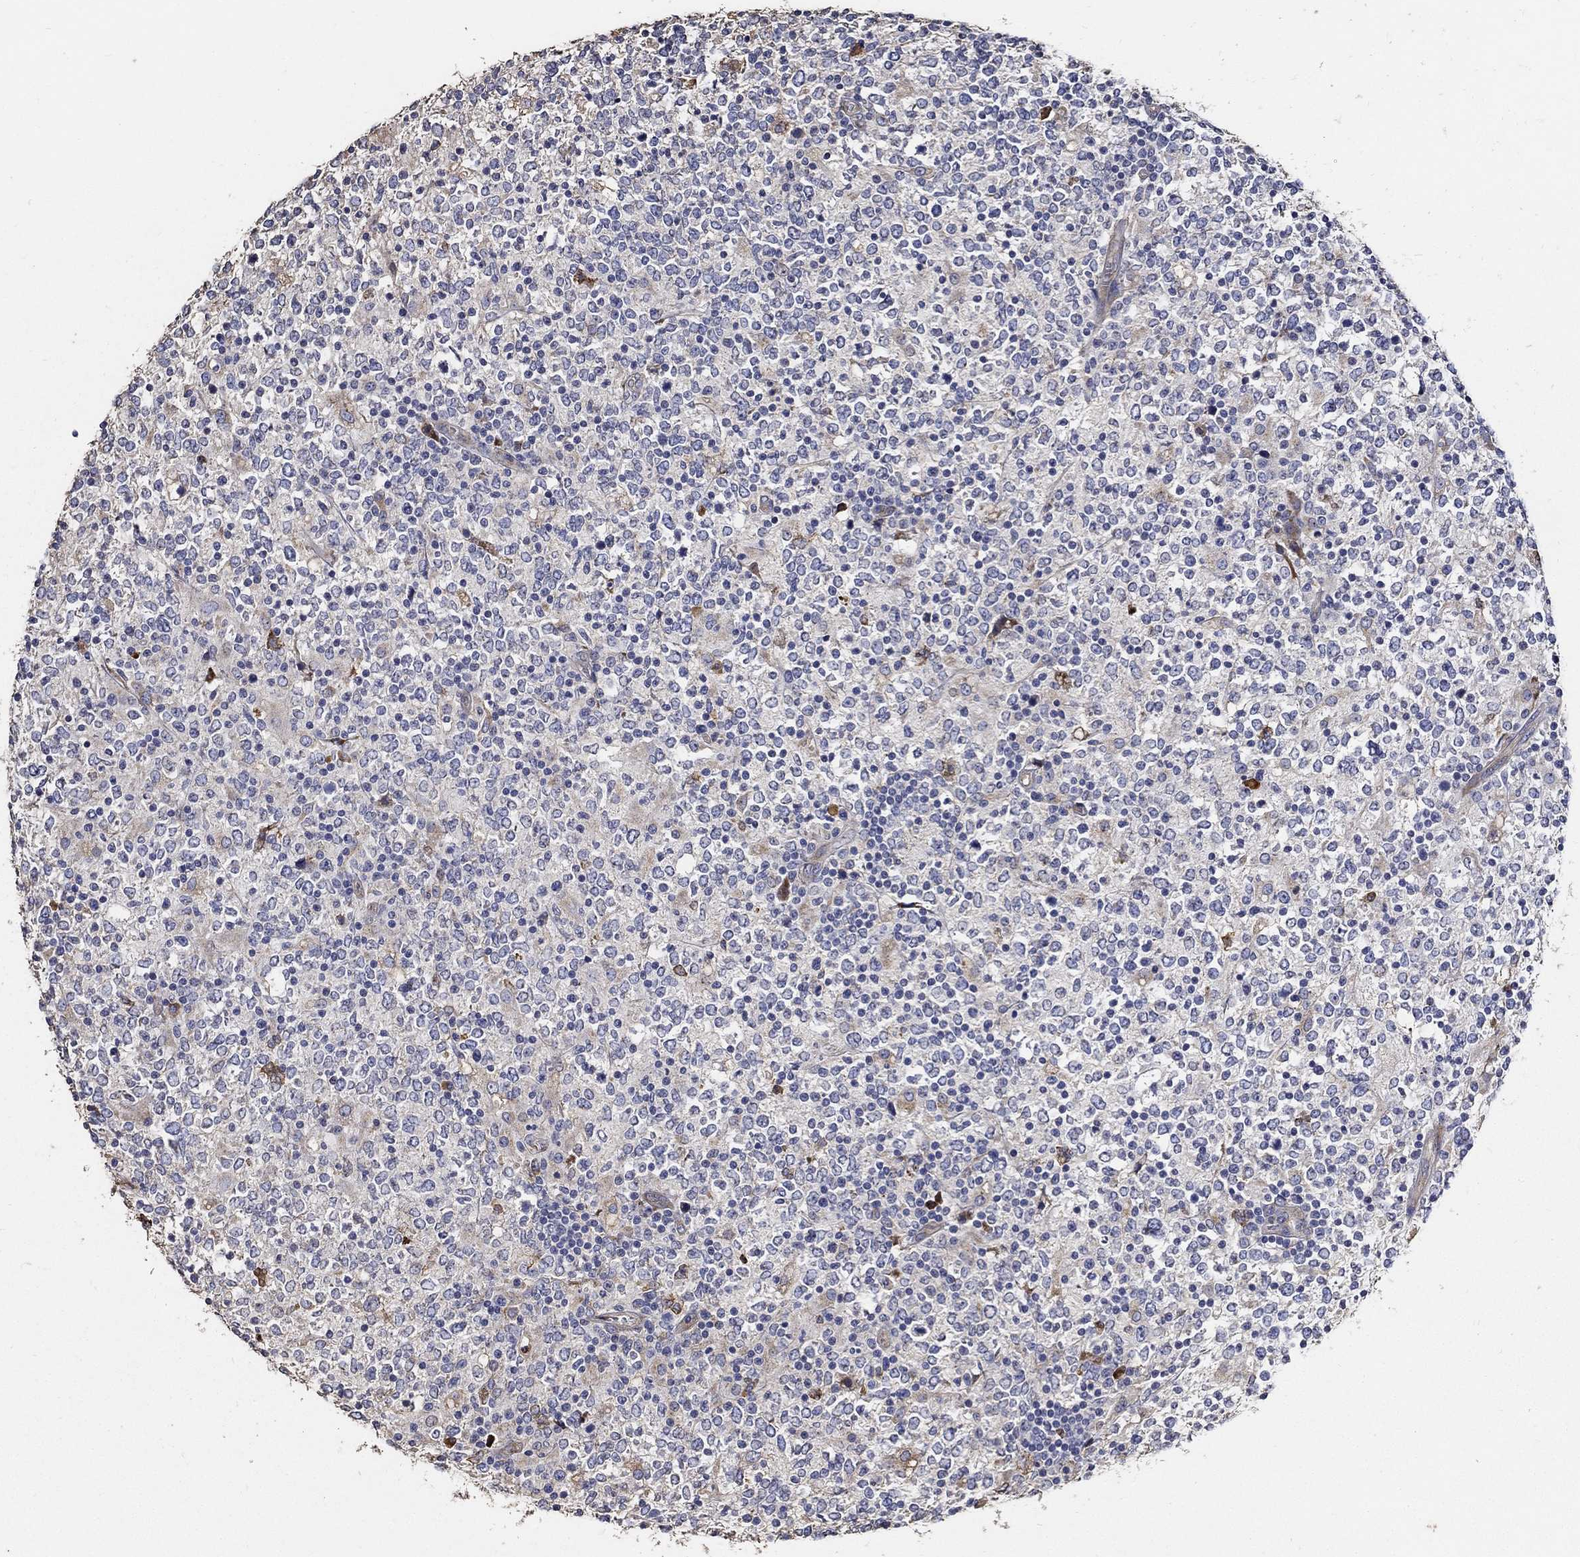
{"staining": {"intensity": "negative", "quantity": "none", "location": "none"}, "tissue": "lymphoma", "cell_type": "Tumor cells", "image_type": "cancer", "snomed": [{"axis": "morphology", "description": "Malignant lymphoma, non-Hodgkin's type, High grade"}, {"axis": "topography", "description": "Lymph node"}], "caption": "There is no significant expression in tumor cells of lymphoma. The staining was performed using DAB (3,3'-diaminobenzidine) to visualize the protein expression in brown, while the nuclei were stained in blue with hematoxylin (Magnification: 20x).", "gene": "EMILIN3", "patient": {"sex": "female", "age": 84}}